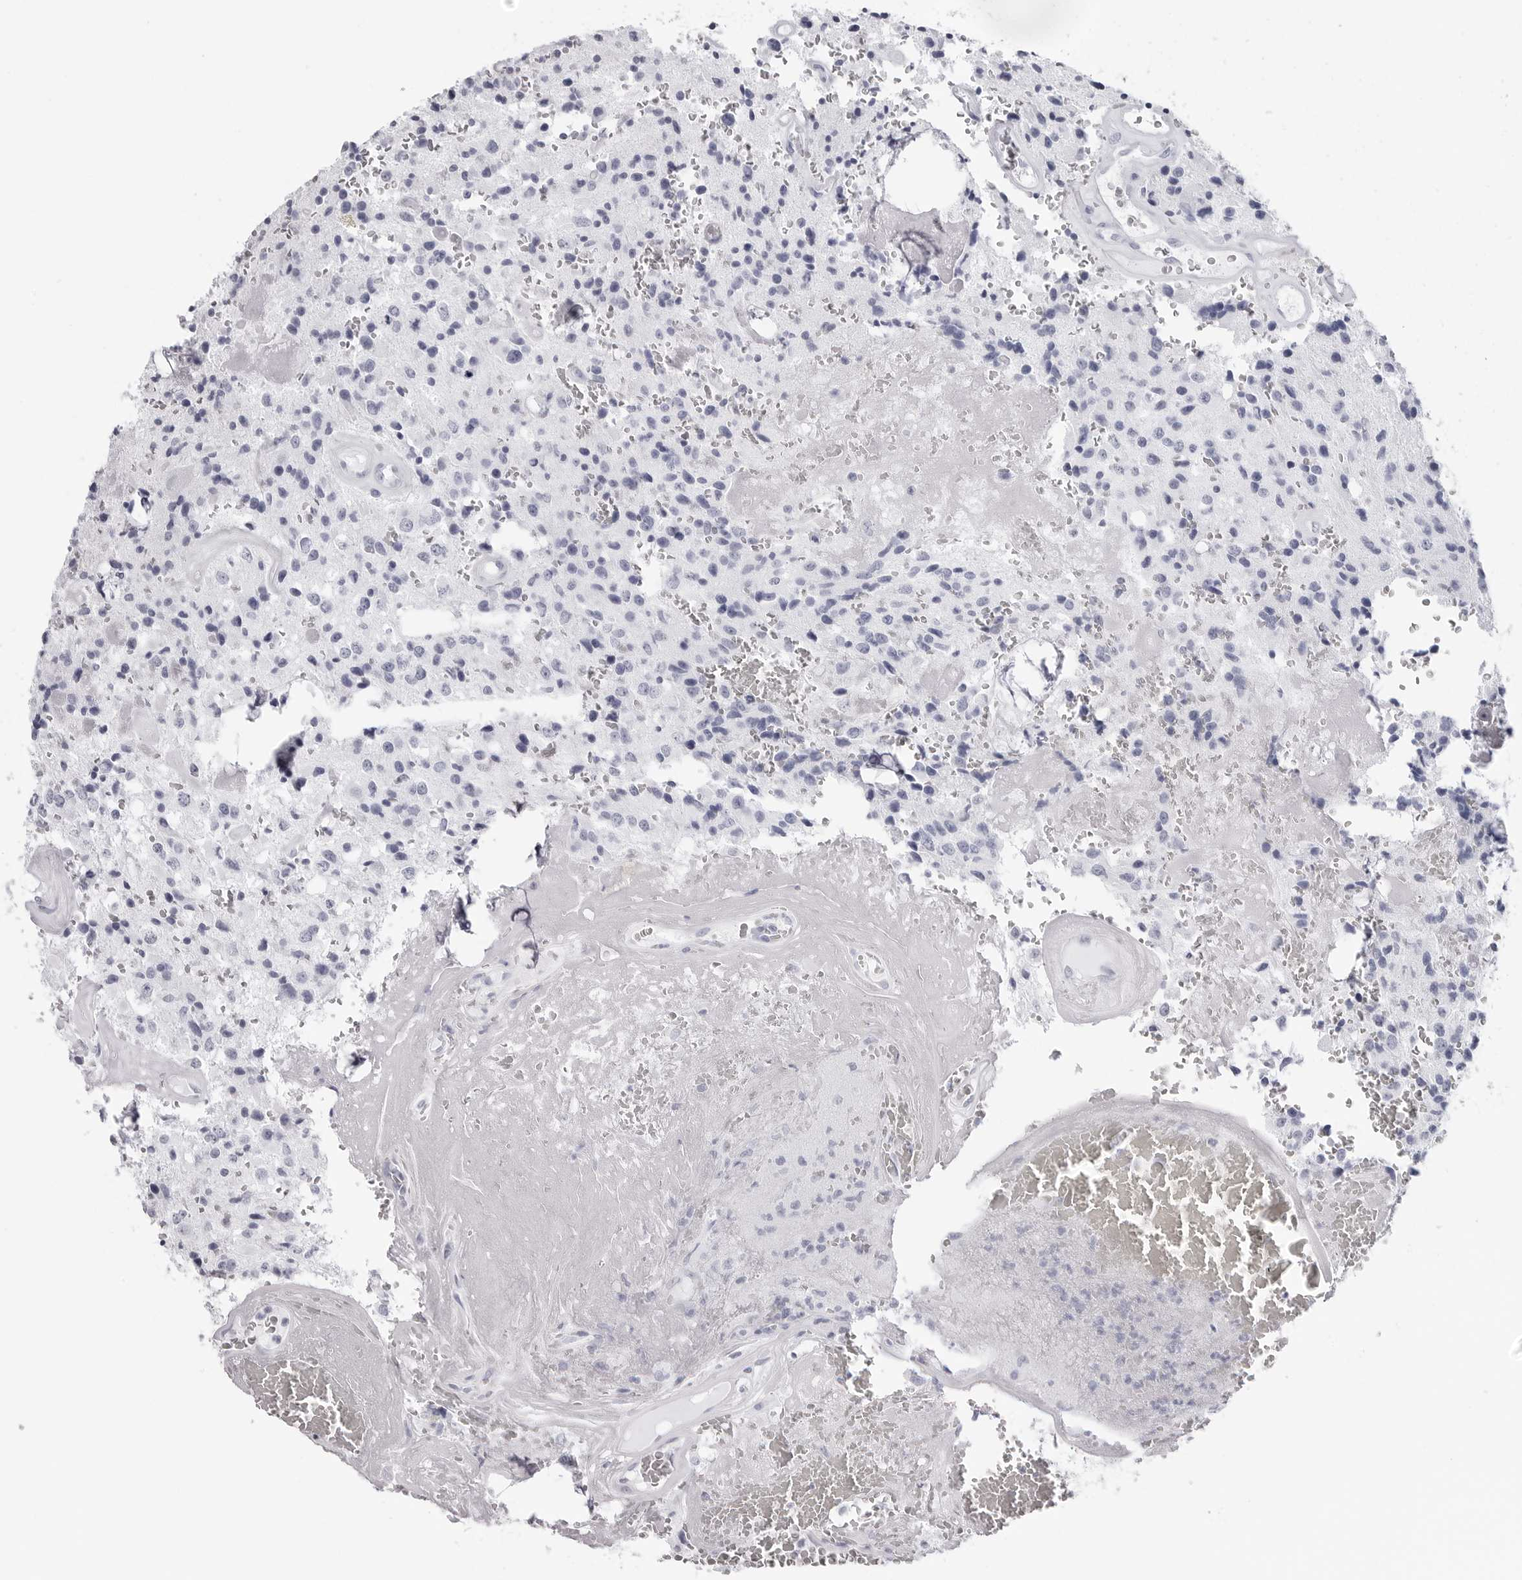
{"staining": {"intensity": "negative", "quantity": "none", "location": "none"}, "tissue": "glioma", "cell_type": "Tumor cells", "image_type": "cancer", "snomed": [{"axis": "morphology", "description": "Glioma, malignant, Low grade"}, {"axis": "topography", "description": "Brain"}], "caption": "Glioma was stained to show a protein in brown. There is no significant expression in tumor cells.", "gene": "CST2", "patient": {"sex": "male", "age": 58}}